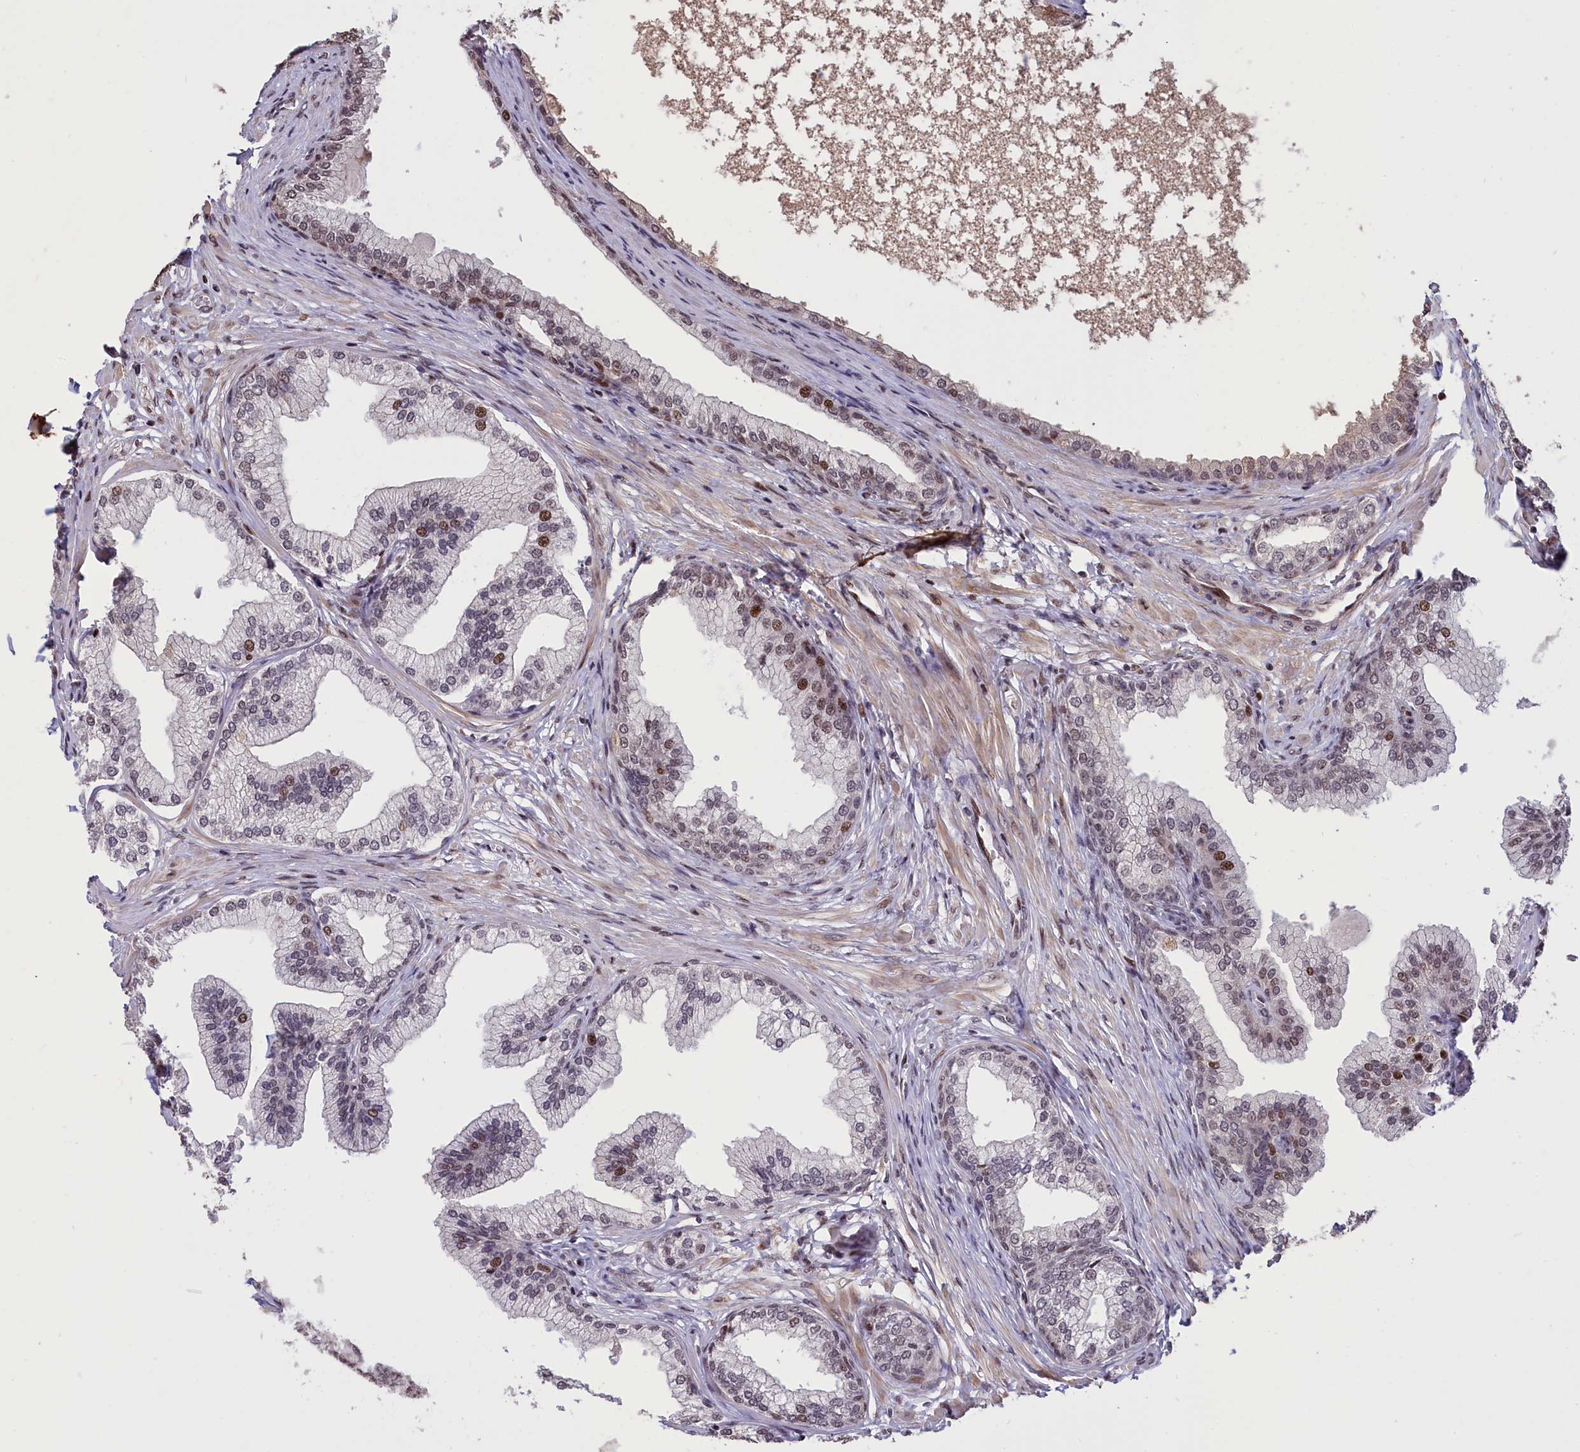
{"staining": {"intensity": "moderate", "quantity": "<25%", "location": "nuclear"}, "tissue": "prostate", "cell_type": "Glandular cells", "image_type": "normal", "snomed": [{"axis": "morphology", "description": "Normal tissue, NOS"}, {"axis": "morphology", "description": "Urothelial carcinoma, Low grade"}, {"axis": "topography", "description": "Urinary bladder"}, {"axis": "topography", "description": "Prostate"}], "caption": "This image shows IHC staining of unremarkable prostate, with low moderate nuclear positivity in about <25% of glandular cells.", "gene": "RELB", "patient": {"sex": "male", "age": 60}}